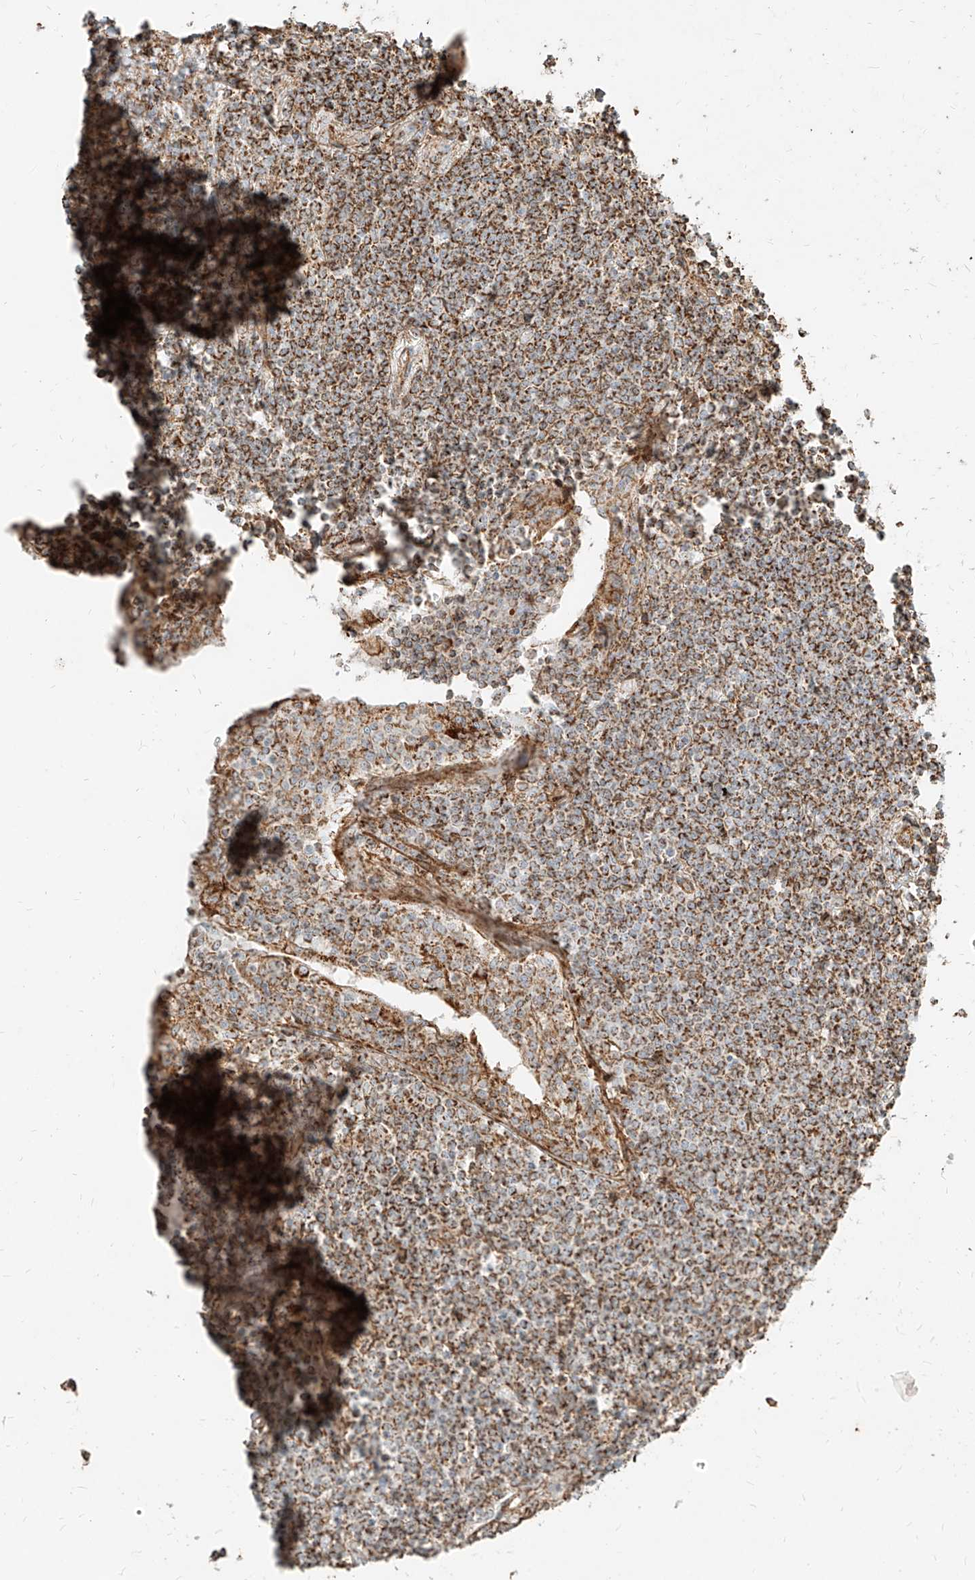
{"staining": {"intensity": "moderate", "quantity": ">75%", "location": "cytoplasmic/membranous"}, "tissue": "lymphoma", "cell_type": "Tumor cells", "image_type": "cancer", "snomed": [{"axis": "morphology", "description": "Malignant lymphoma, non-Hodgkin's type, Low grade"}, {"axis": "topography", "description": "Lung"}], "caption": "DAB immunohistochemical staining of human lymphoma exhibits moderate cytoplasmic/membranous protein staining in approximately >75% of tumor cells.", "gene": "MTX2", "patient": {"sex": "female", "age": 71}}